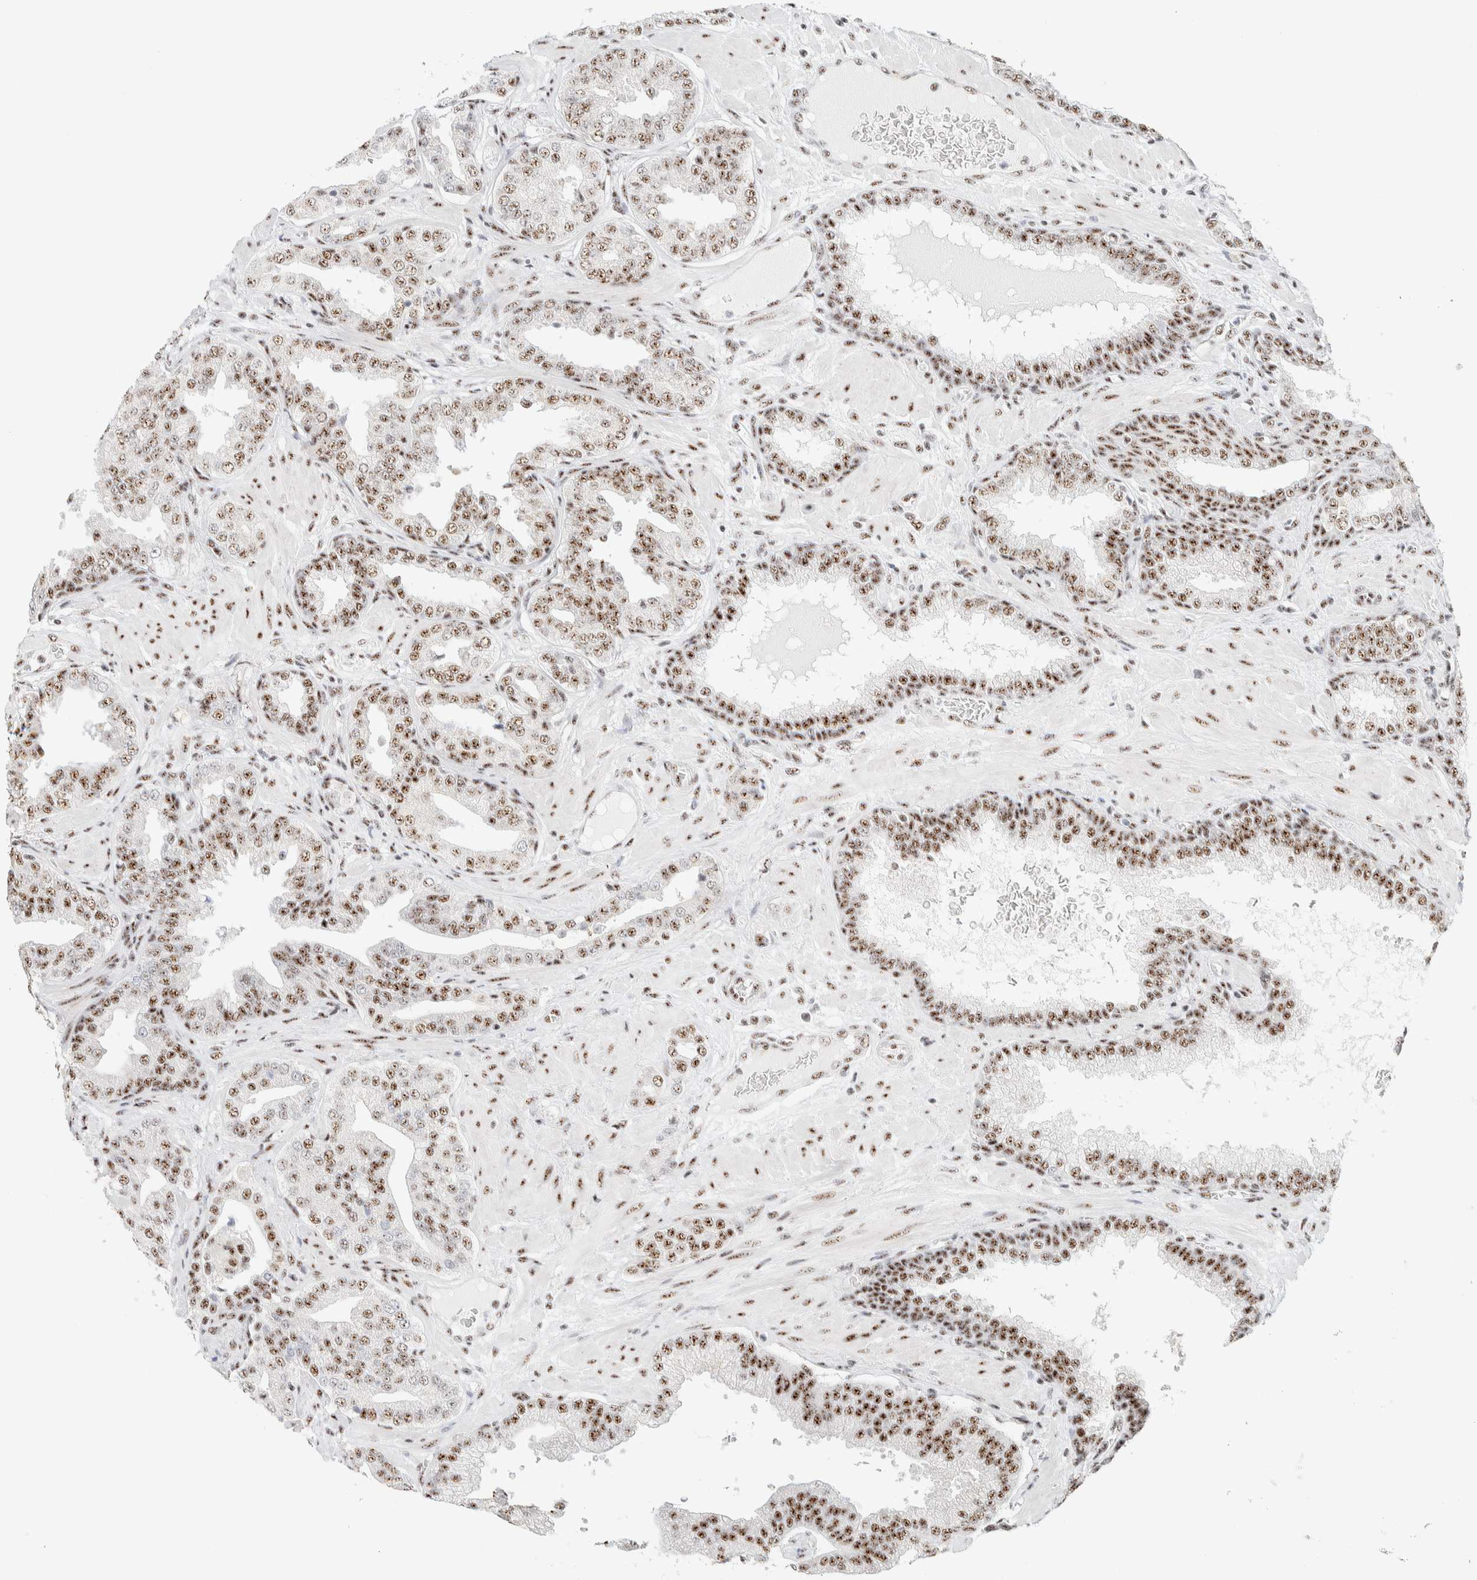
{"staining": {"intensity": "moderate", "quantity": ">75%", "location": "nuclear"}, "tissue": "prostate cancer", "cell_type": "Tumor cells", "image_type": "cancer", "snomed": [{"axis": "morphology", "description": "Adenocarcinoma, Low grade"}, {"axis": "topography", "description": "Prostate"}], "caption": "An IHC photomicrograph of tumor tissue is shown. Protein staining in brown shows moderate nuclear positivity in prostate cancer (adenocarcinoma (low-grade)) within tumor cells.", "gene": "SON", "patient": {"sex": "male", "age": 62}}